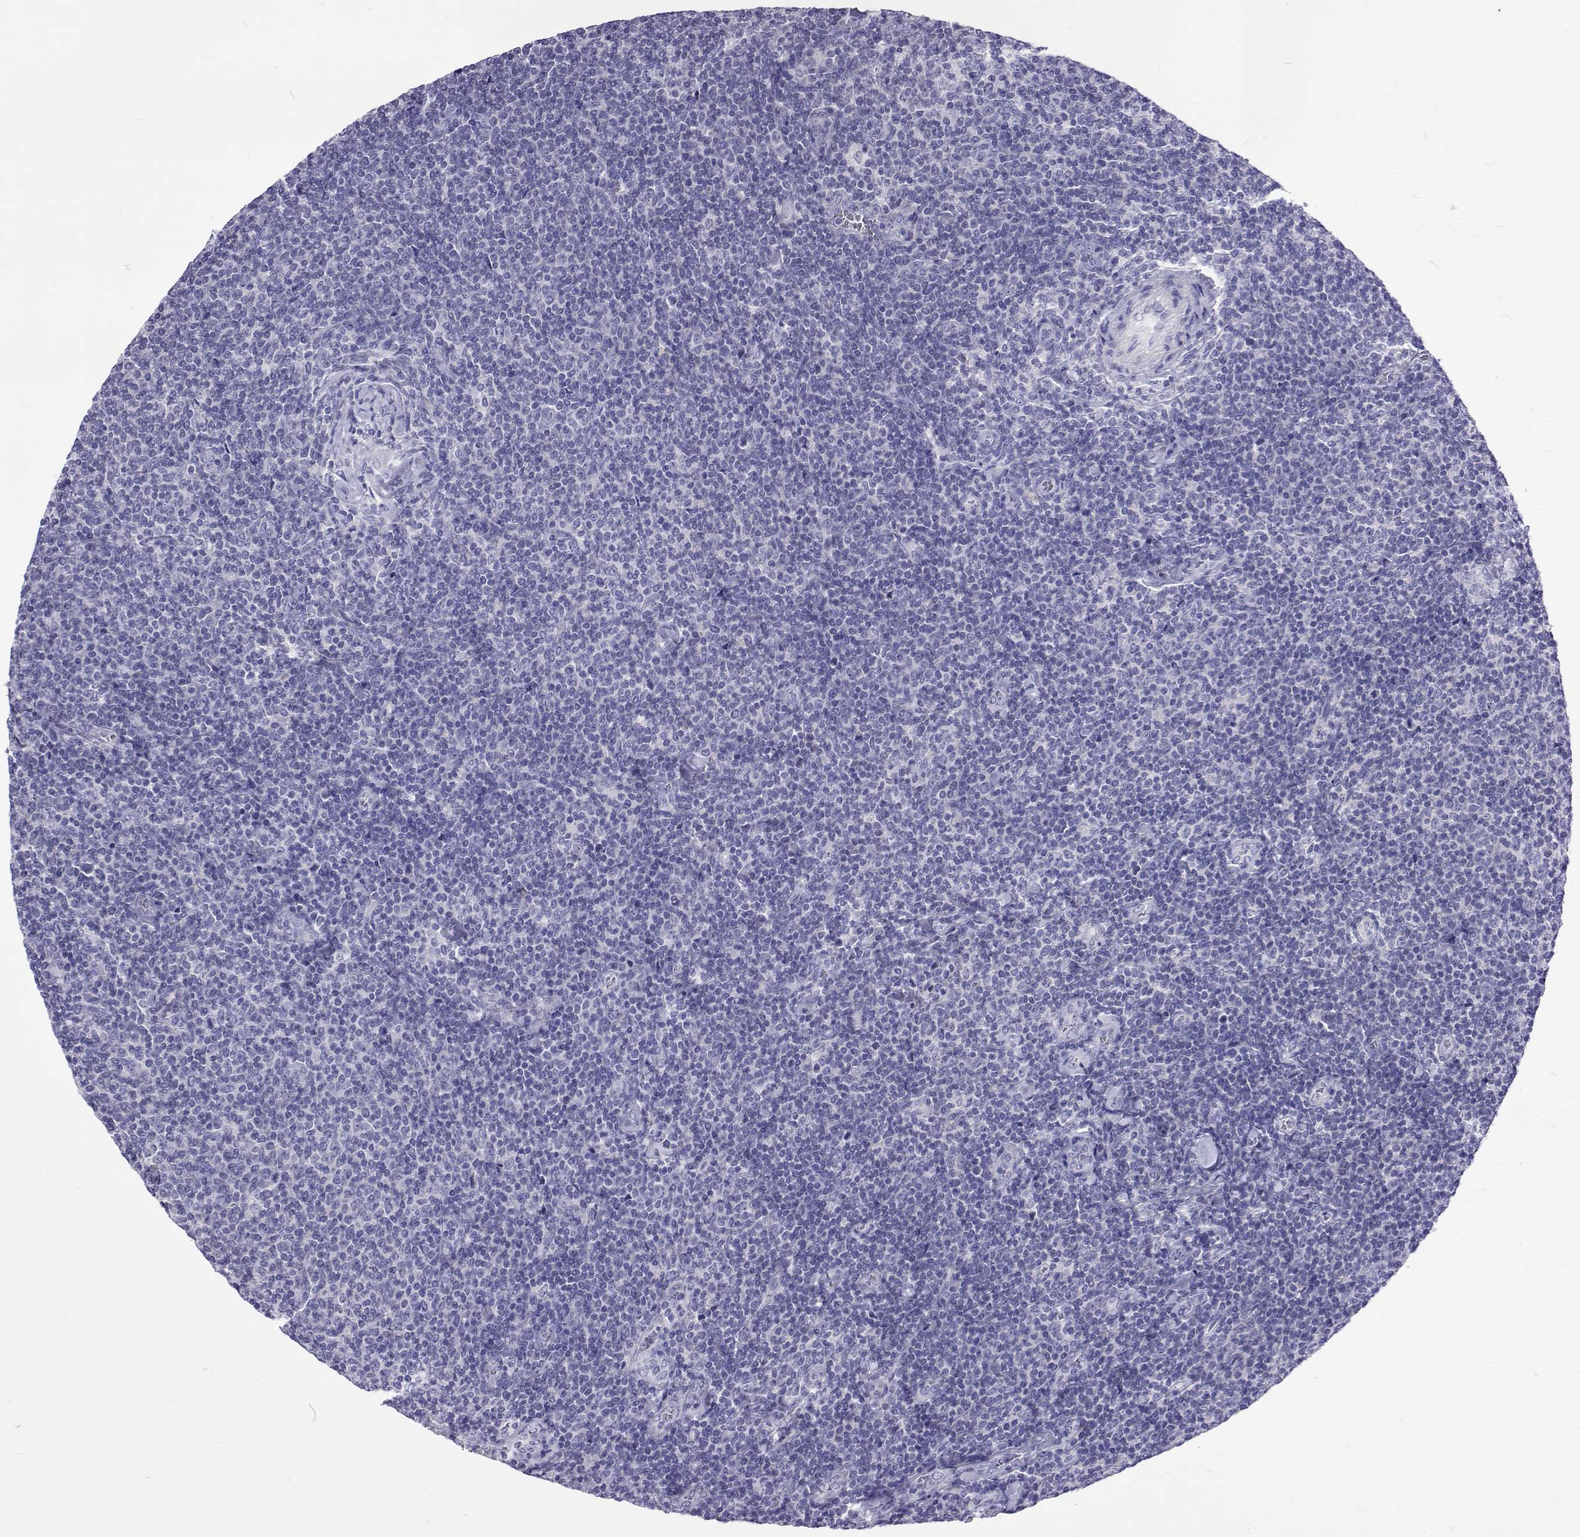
{"staining": {"intensity": "negative", "quantity": "none", "location": "none"}, "tissue": "lymphoma", "cell_type": "Tumor cells", "image_type": "cancer", "snomed": [{"axis": "morphology", "description": "Malignant lymphoma, non-Hodgkin's type, Low grade"}, {"axis": "topography", "description": "Lymph node"}], "caption": "High magnification brightfield microscopy of lymphoma stained with DAB (brown) and counterstained with hematoxylin (blue): tumor cells show no significant positivity. (Immunohistochemistry (ihc), brightfield microscopy, high magnification).", "gene": "UMODL1", "patient": {"sex": "male", "age": 52}}